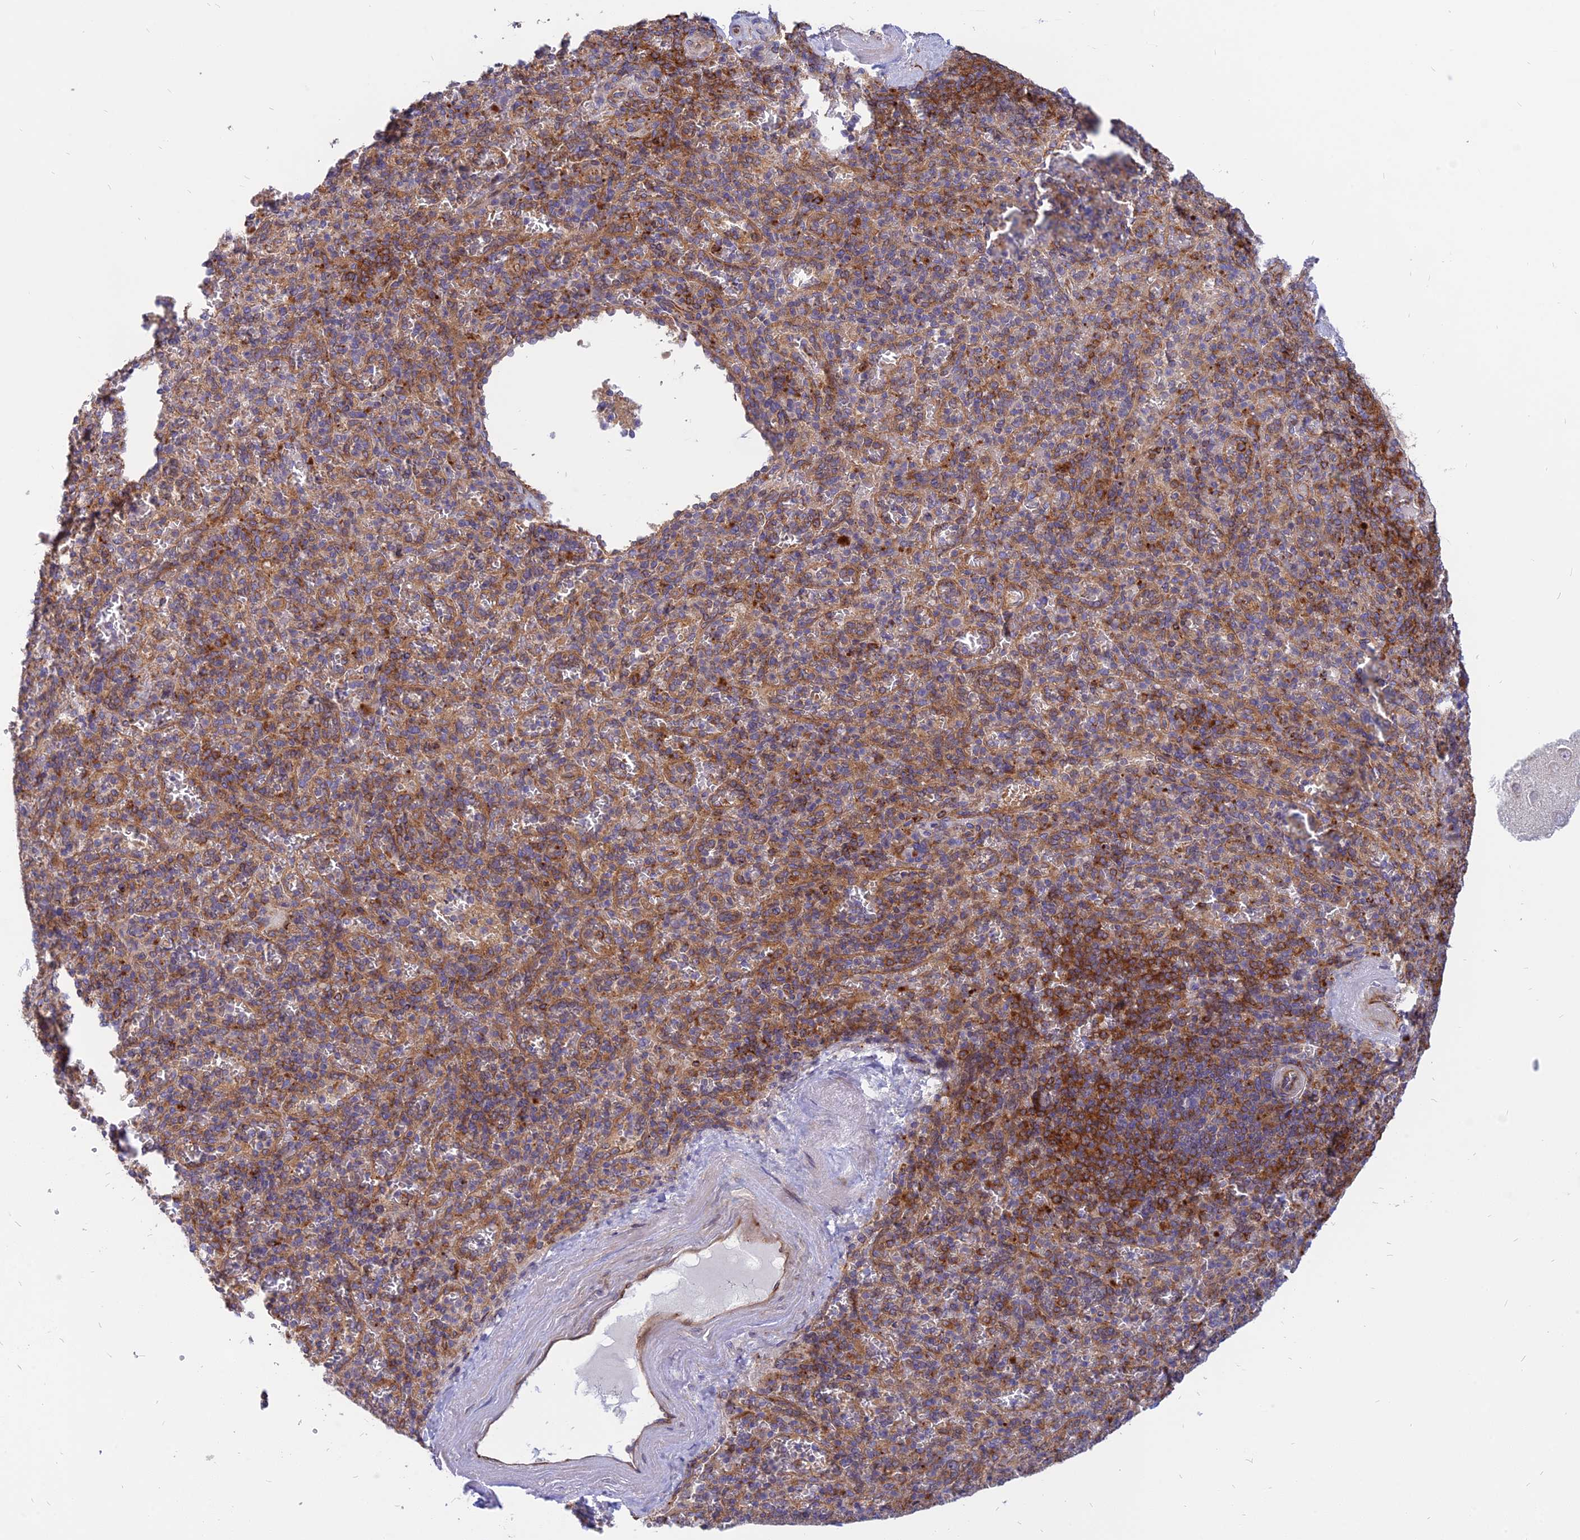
{"staining": {"intensity": "strong", "quantity": "<25%", "location": "cytoplasmic/membranous"}, "tissue": "spleen", "cell_type": "Cells in red pulp", "image_type": "normal", "snomed": [{"axis": "morphology", "description": "Normal tissue, NOS"}, {"axis": "topography", "description": "Spleen"}], "caption": "Immunohistochemistry of unremarkable spleen demonstrates medium levels of strong cytoplasmic/membranous staining in approximately <25% of cells in red pulp.", "gene": "PHKA2", "patient": {"sex": "male", "age": 82}}